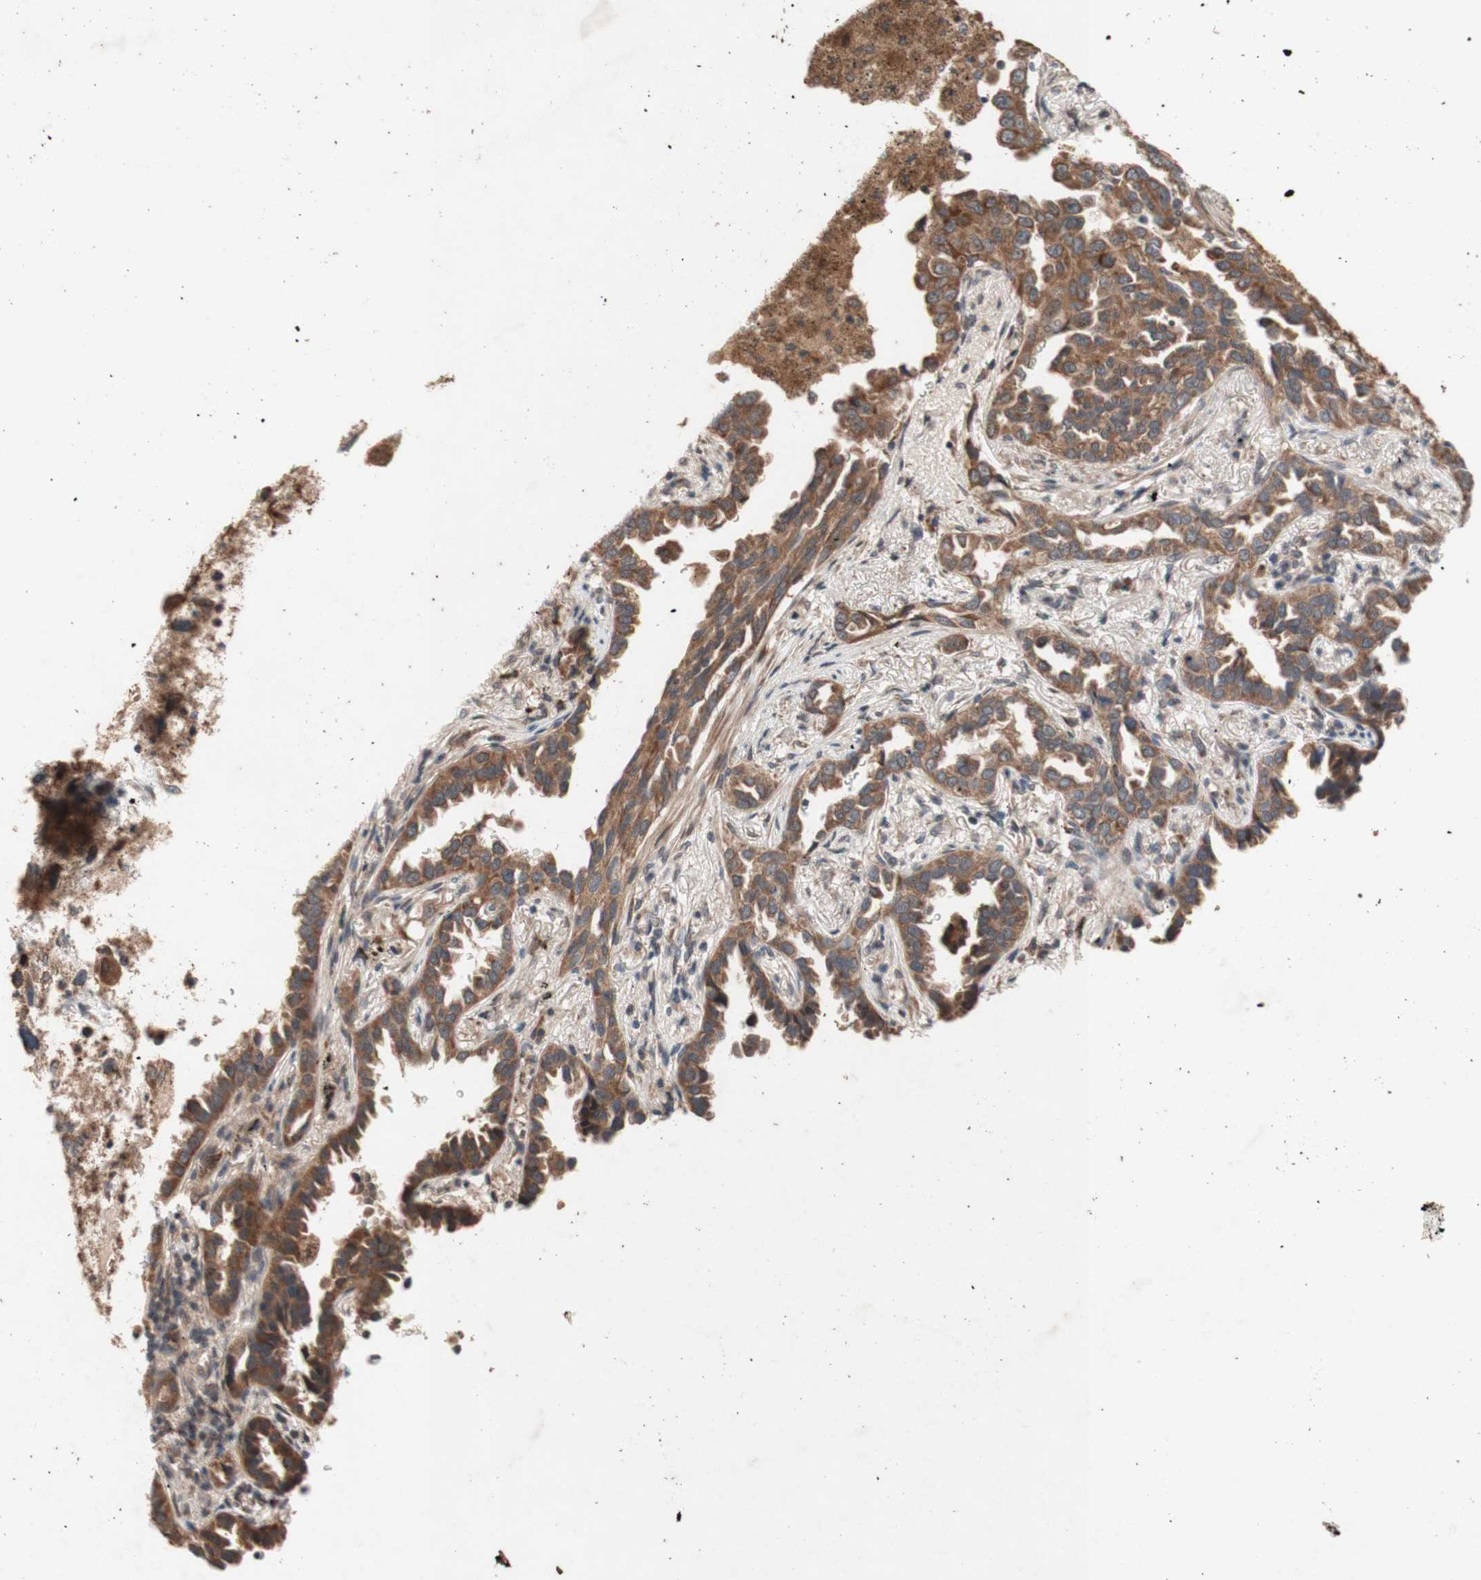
{"staining": {"intensity": "strong", "quantity": ">75%", "location": "cytoplasmic/membranous"}, "tissue": "lung cancer", "cell_type": "Tumor cells", "image_type": "cancer", "snomed": [{"axis": "morphology", "description": "Normal tissue, NOS"}, {"axis": "morphology", "description": "Adenocarcinoma, NOS"}, {"axis": "topography", "description": "Lung"}], "caption": "DAB (3,3'-diaminobenzidine) immunohistochemical staining of human adenocarcinoma (lung) reveals strong cytoplasmic/membranous protein positivity in about >75% of tumor cells.", "gene": "DDOST", "patient": {"sex": "male", "age": 59}}